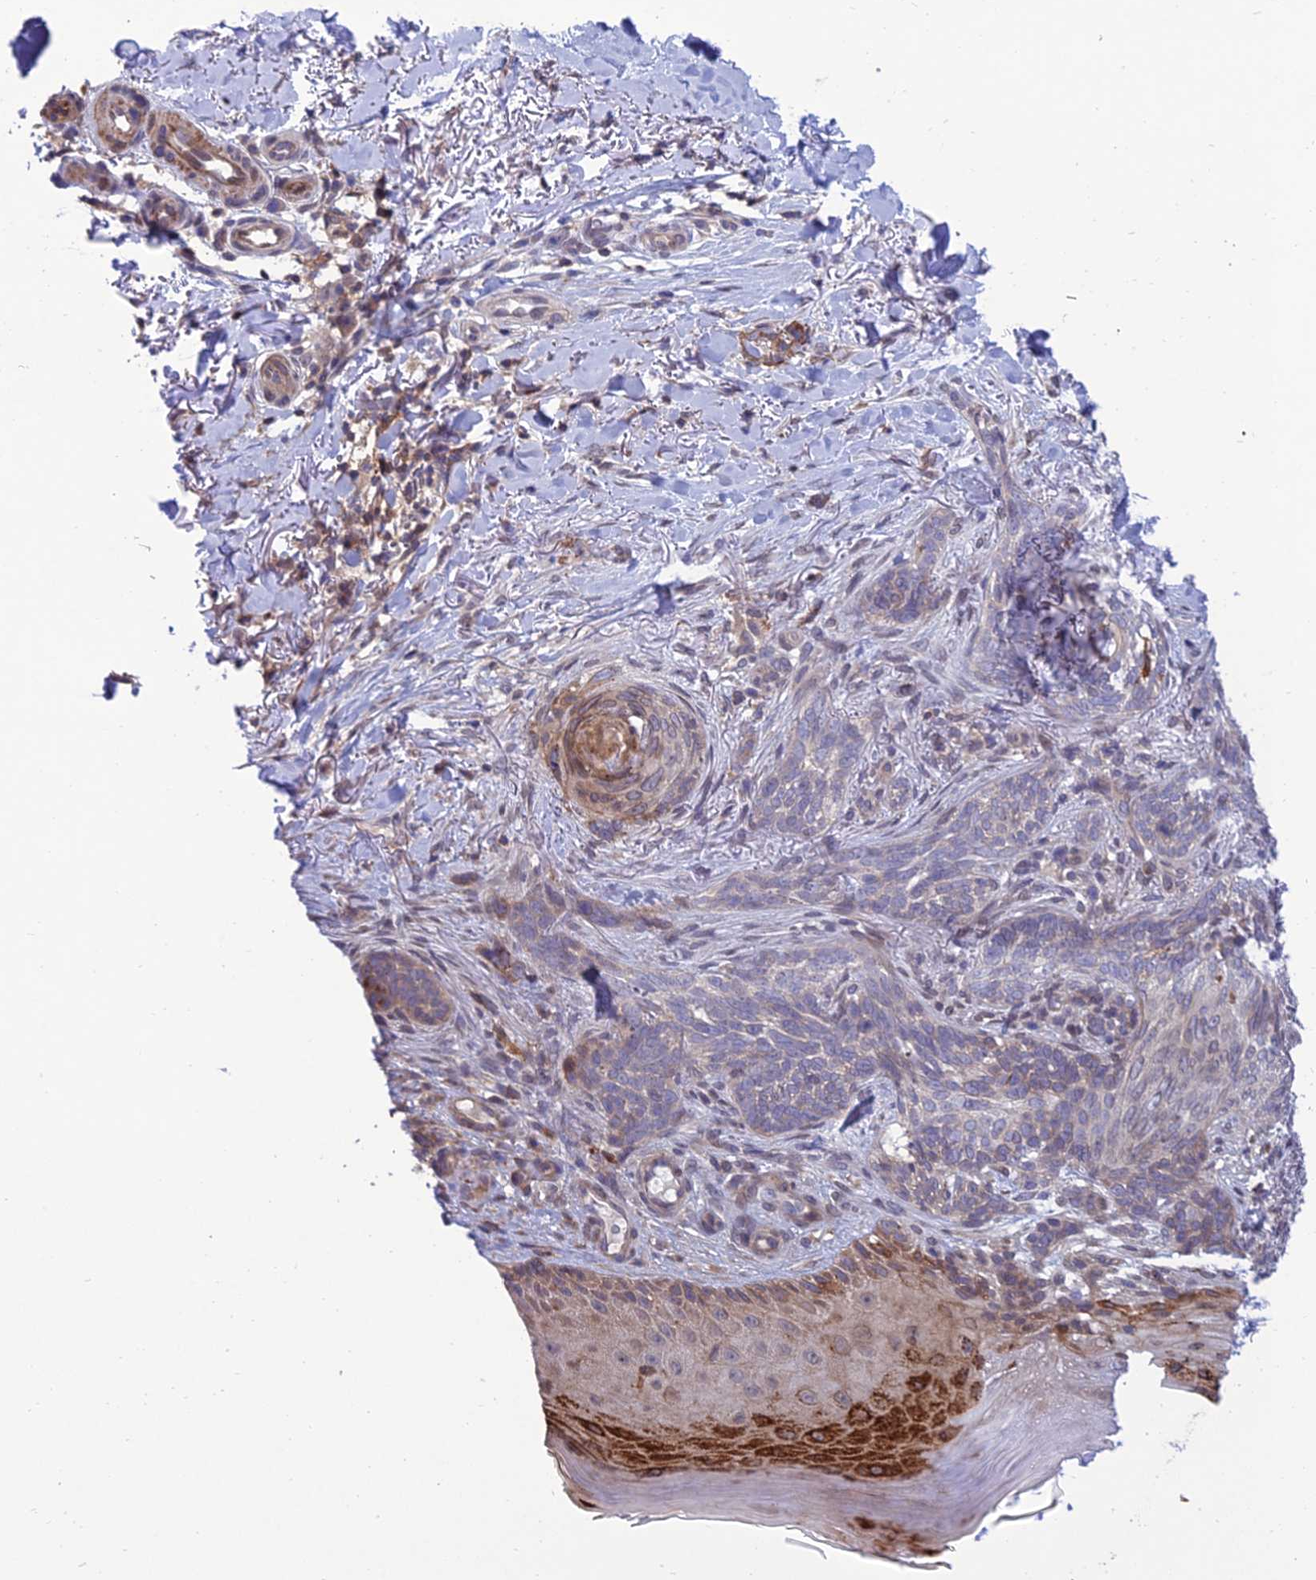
{"staining": {"intensity": "weak", "quantity": "<25%", "location": "cytoplasmic/membranous"}, "tissue": "skin cancer", "cell_type": "Tumor cells", "image_type": "cancer", "snomed": [{"axis": "morphology", "description": "Normal tissue, NOS"}, {"axis": "morphology", "description": "Basal cell carcinoma"}, {"axis": "topography", "description": "Skin"}], "caption": "This is an IHC histopathology image of human skin cancer. There is no staining in tumor cells.", "gene": "FAM76A", "patient": {"sex": "female", "age": 67}}